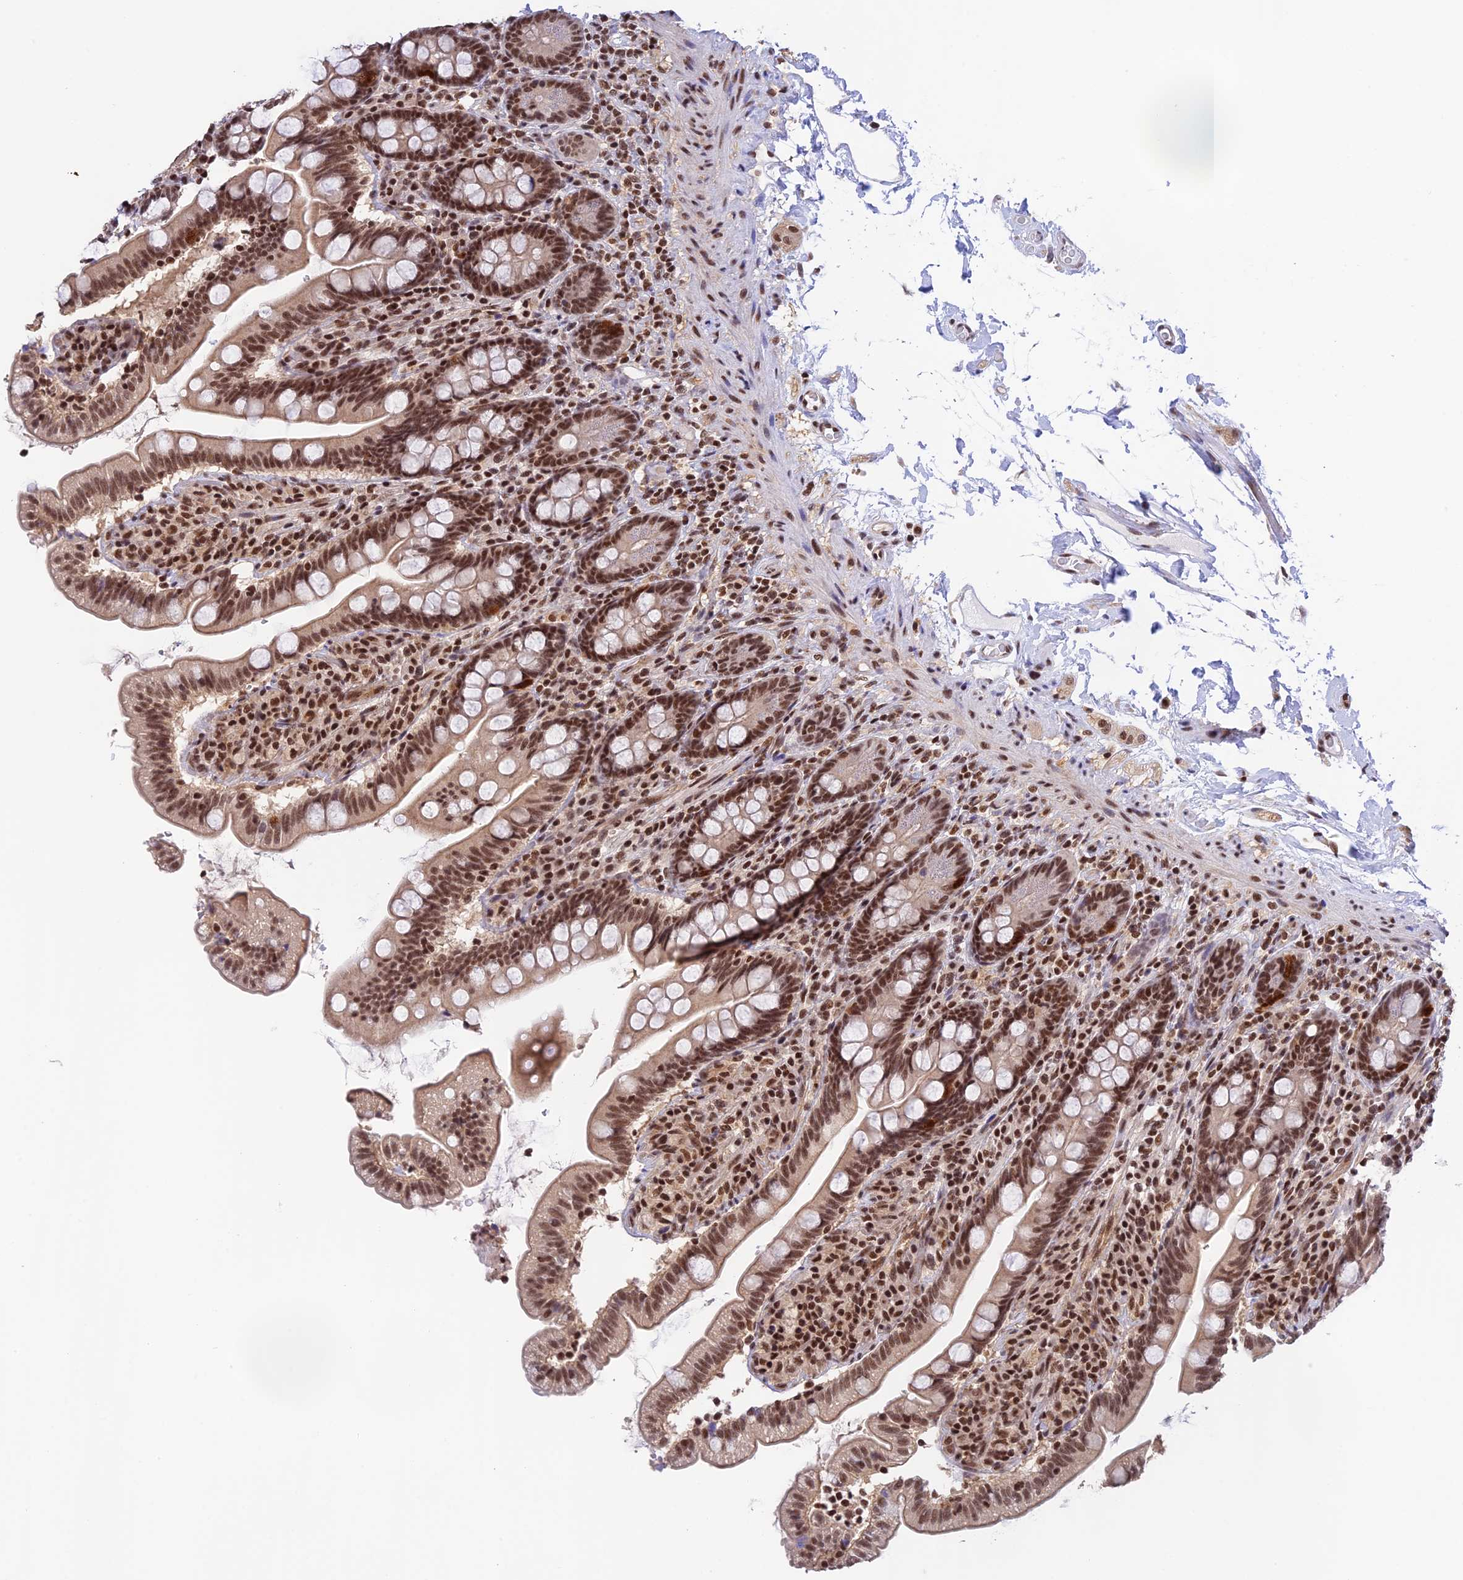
{"staining": {"intensity": "moderate", "quantity": ">75%", "location": "cytoplasmic/membranous,nuclear"}, "tissue": "small intestine", "cell_type": "Glandular cells", "image_type": "normal", "snomed": [{"axis": "morphology", "description": "Normal tissue, NOS"}, {"axis": "topography", "description": "Small intestine"}], "caption": "This image displays unremarkable small intestine stained with IHC to label a protein in brown. The cytoplasmic/membranous,nuclear of glandular cells show moderate positivity for the protein. Nuclei are counter-stained blue.", "gene": "THAP11", "patient": {"sex": "female", "age": 64}}